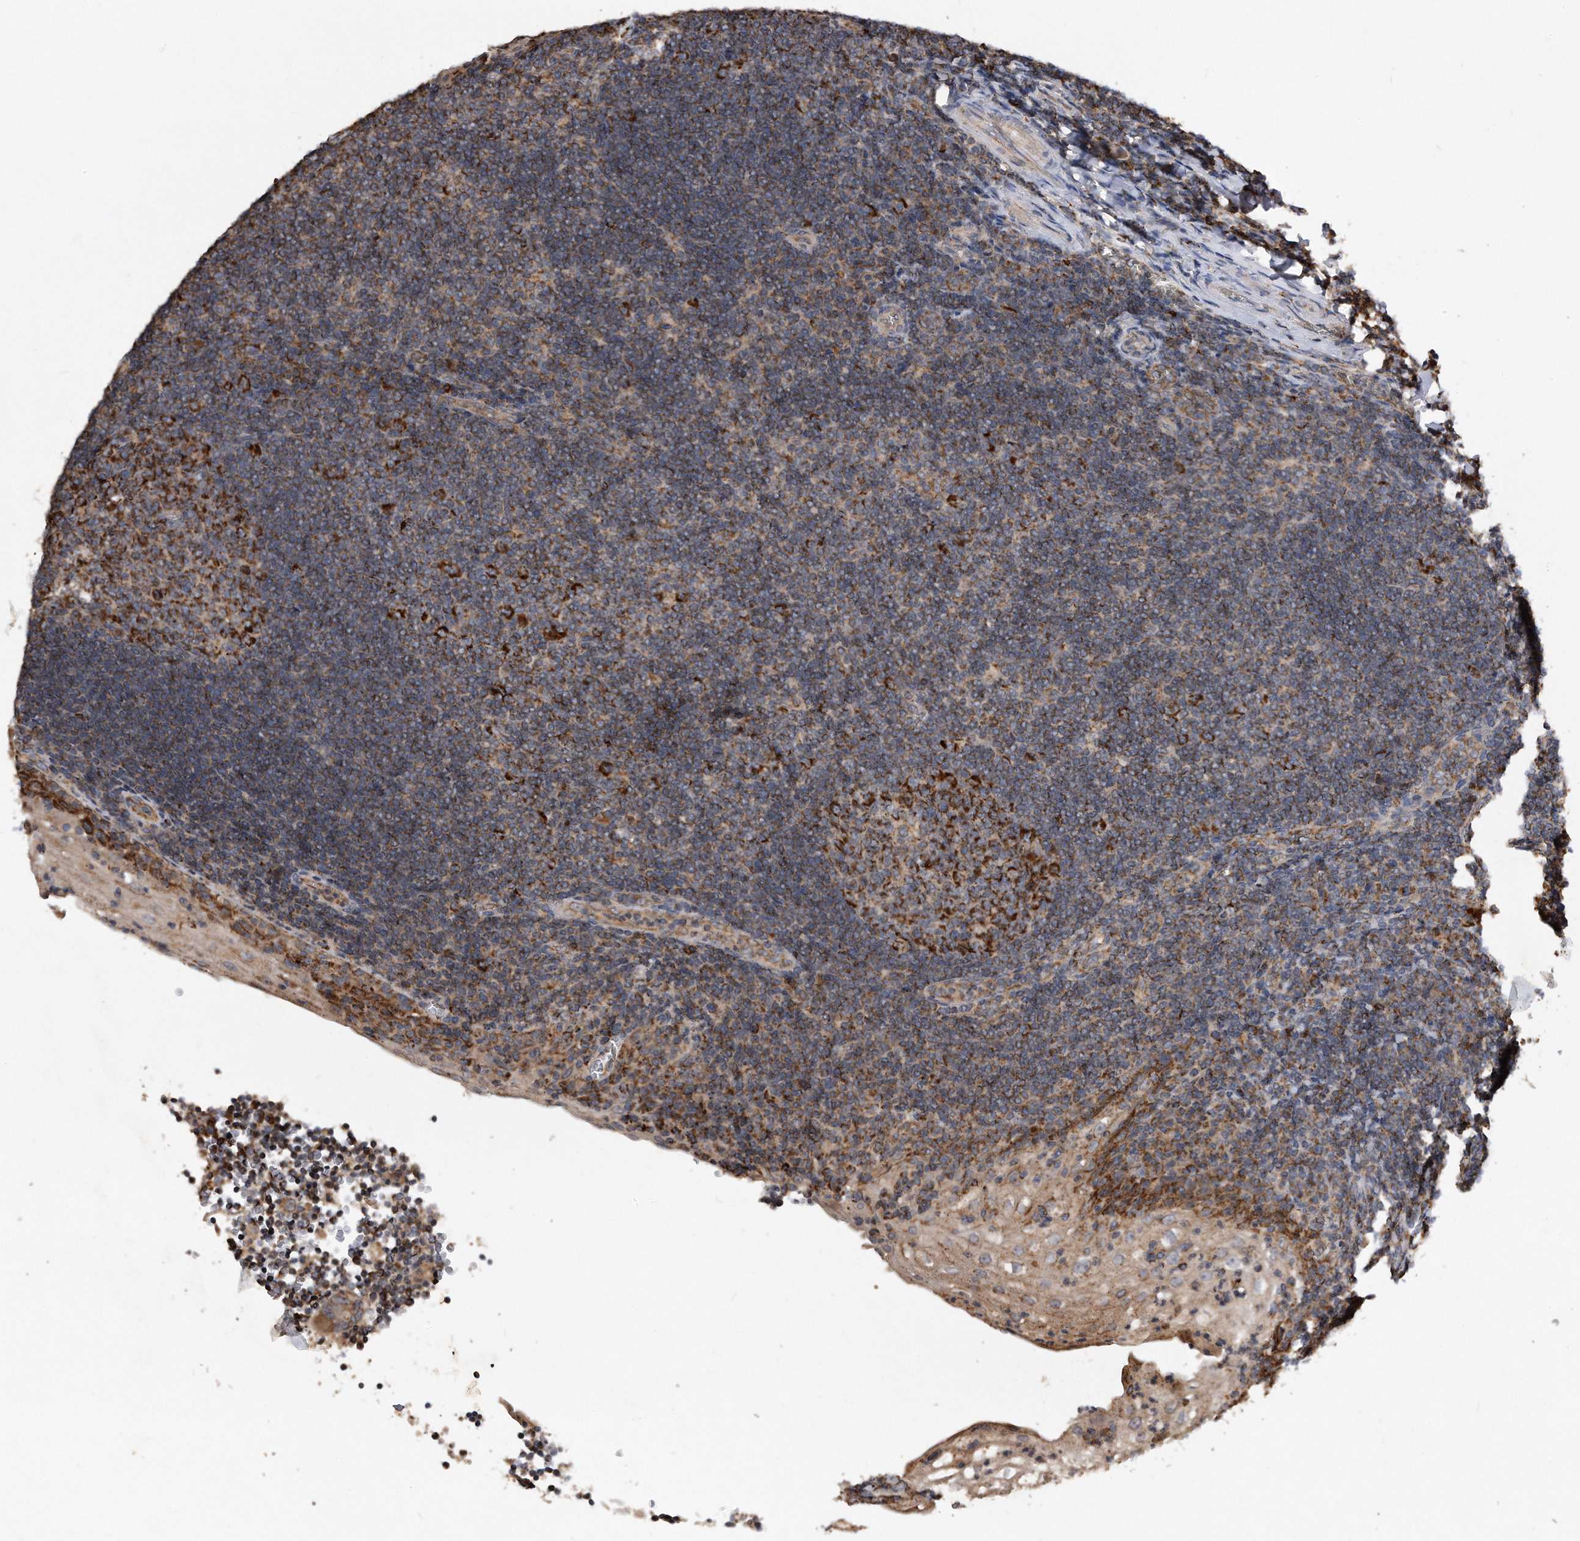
{"staining": {"intensity": "strong", "quantity": "25%-75%", "location": "cytoplasmic/membranous"}, "tissue": "tonsil", "cell_type": "Germinal center cells", "image_type": "normal", "snomed": [{"axis": "morphology", "description": "Normal tissue, NOS"}, {"axis": "topography", "description": "Tonsil"}], "caption": "Strong cytoplasmic/membranous positivity for a protein is present in approximately 25%-75% of germinal center cells of unremarkable tonsil using immunohistochemistry.", "gene": "PPP5C", "patient": {"sex": "male", "age": 37}}